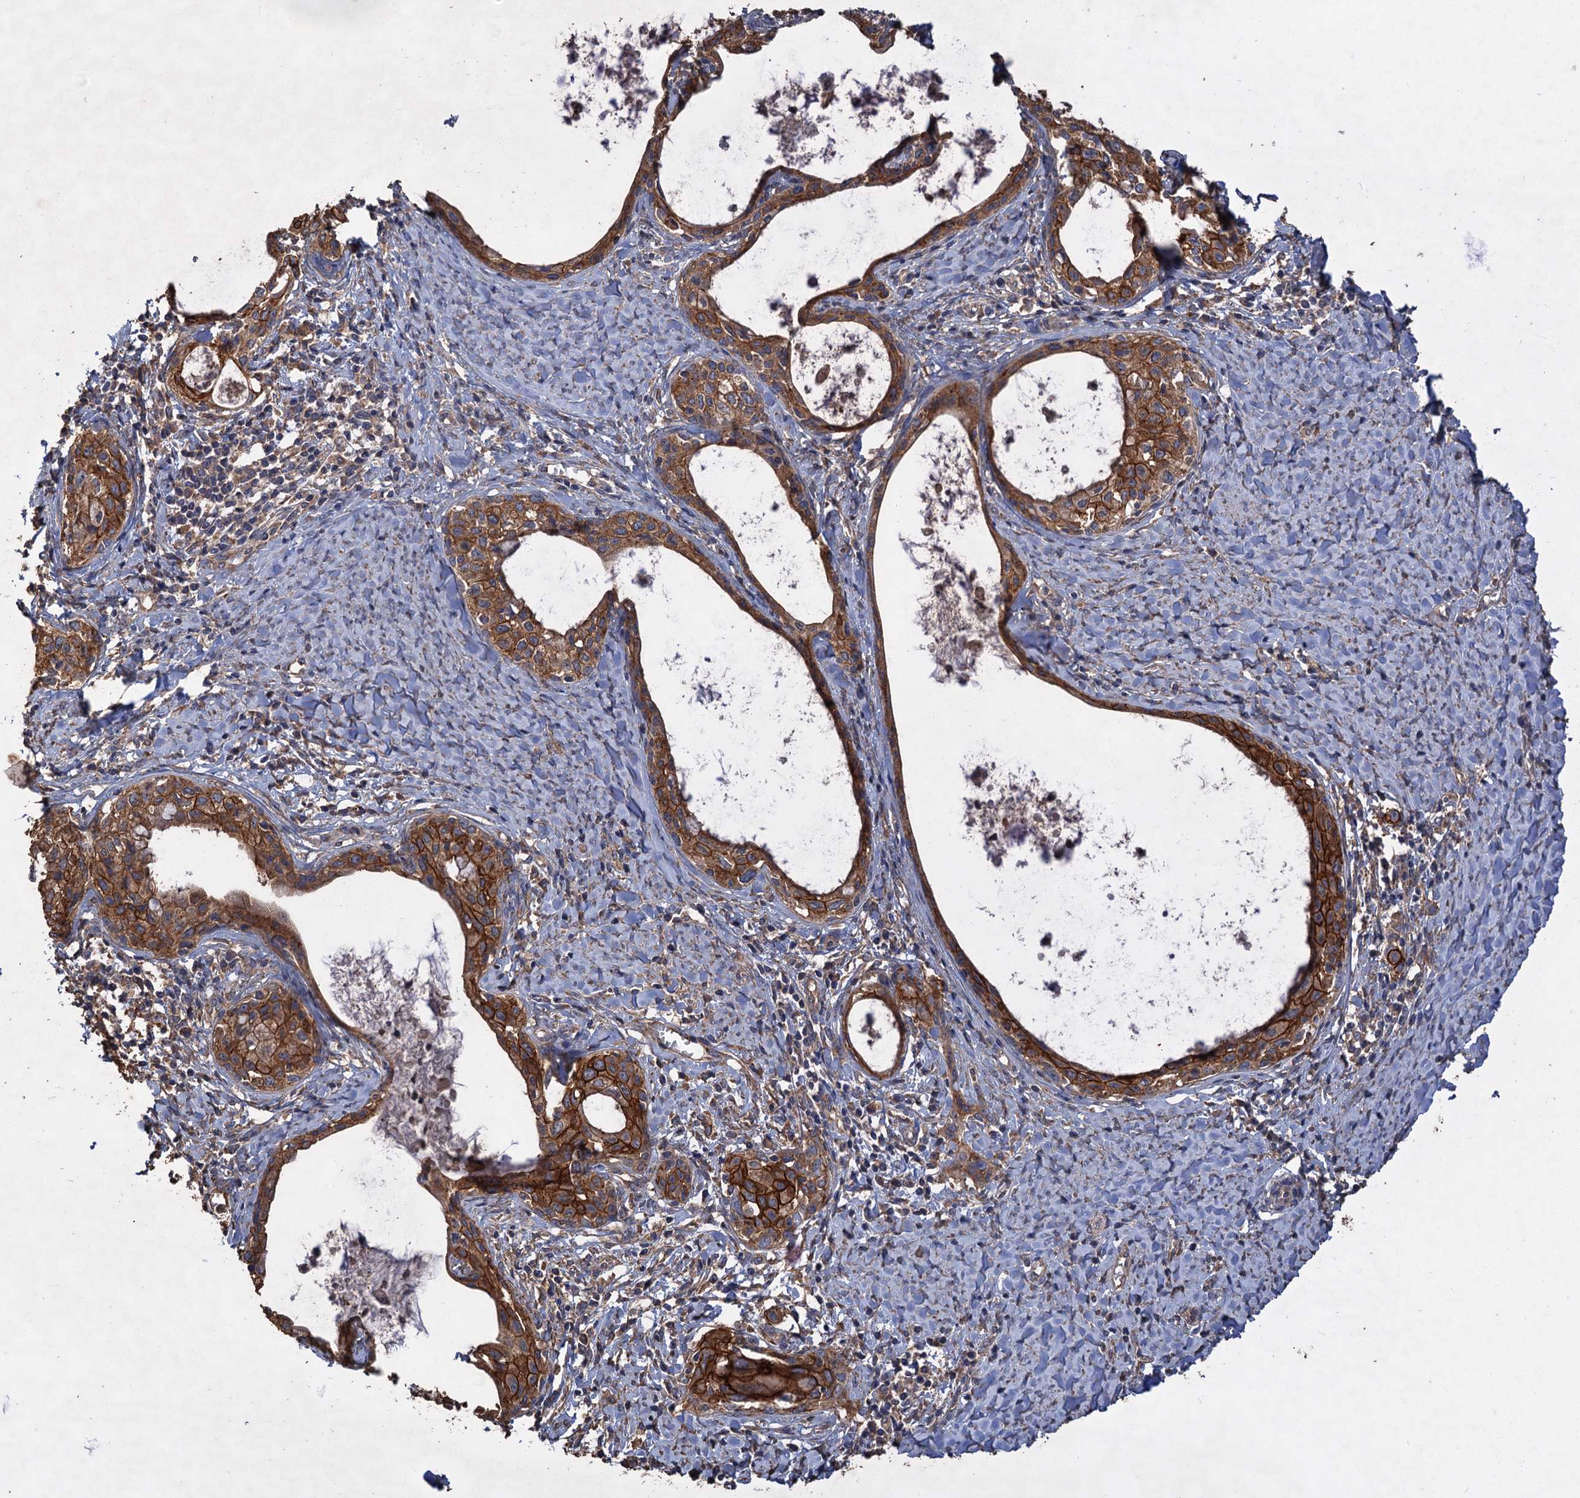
{"staining": {"intensity": "strong", "quantity": ">75%", "location": "cytoplasmic/membranous"}, "tissue": "cervical cancer", "cell_type": "Tumor cells", "image_type": "cancer", "snomed": [{"axis": "morphology", "description": "Squamous cell carcinoma, NOS"}, {"axis": "morphology", "description": "Adenocarcinoma, NOS"}, {"axis": "topography", "description": "Cervix"}], "caption": "Human squamous cell carcinoma (cervical) stained with a brown dye reveals strong cytoplasmic/membranous positive expression in about >75% of tumor cells.", "gene": "SCUBE3", "patient": {"sex": "female", "age": 52}}